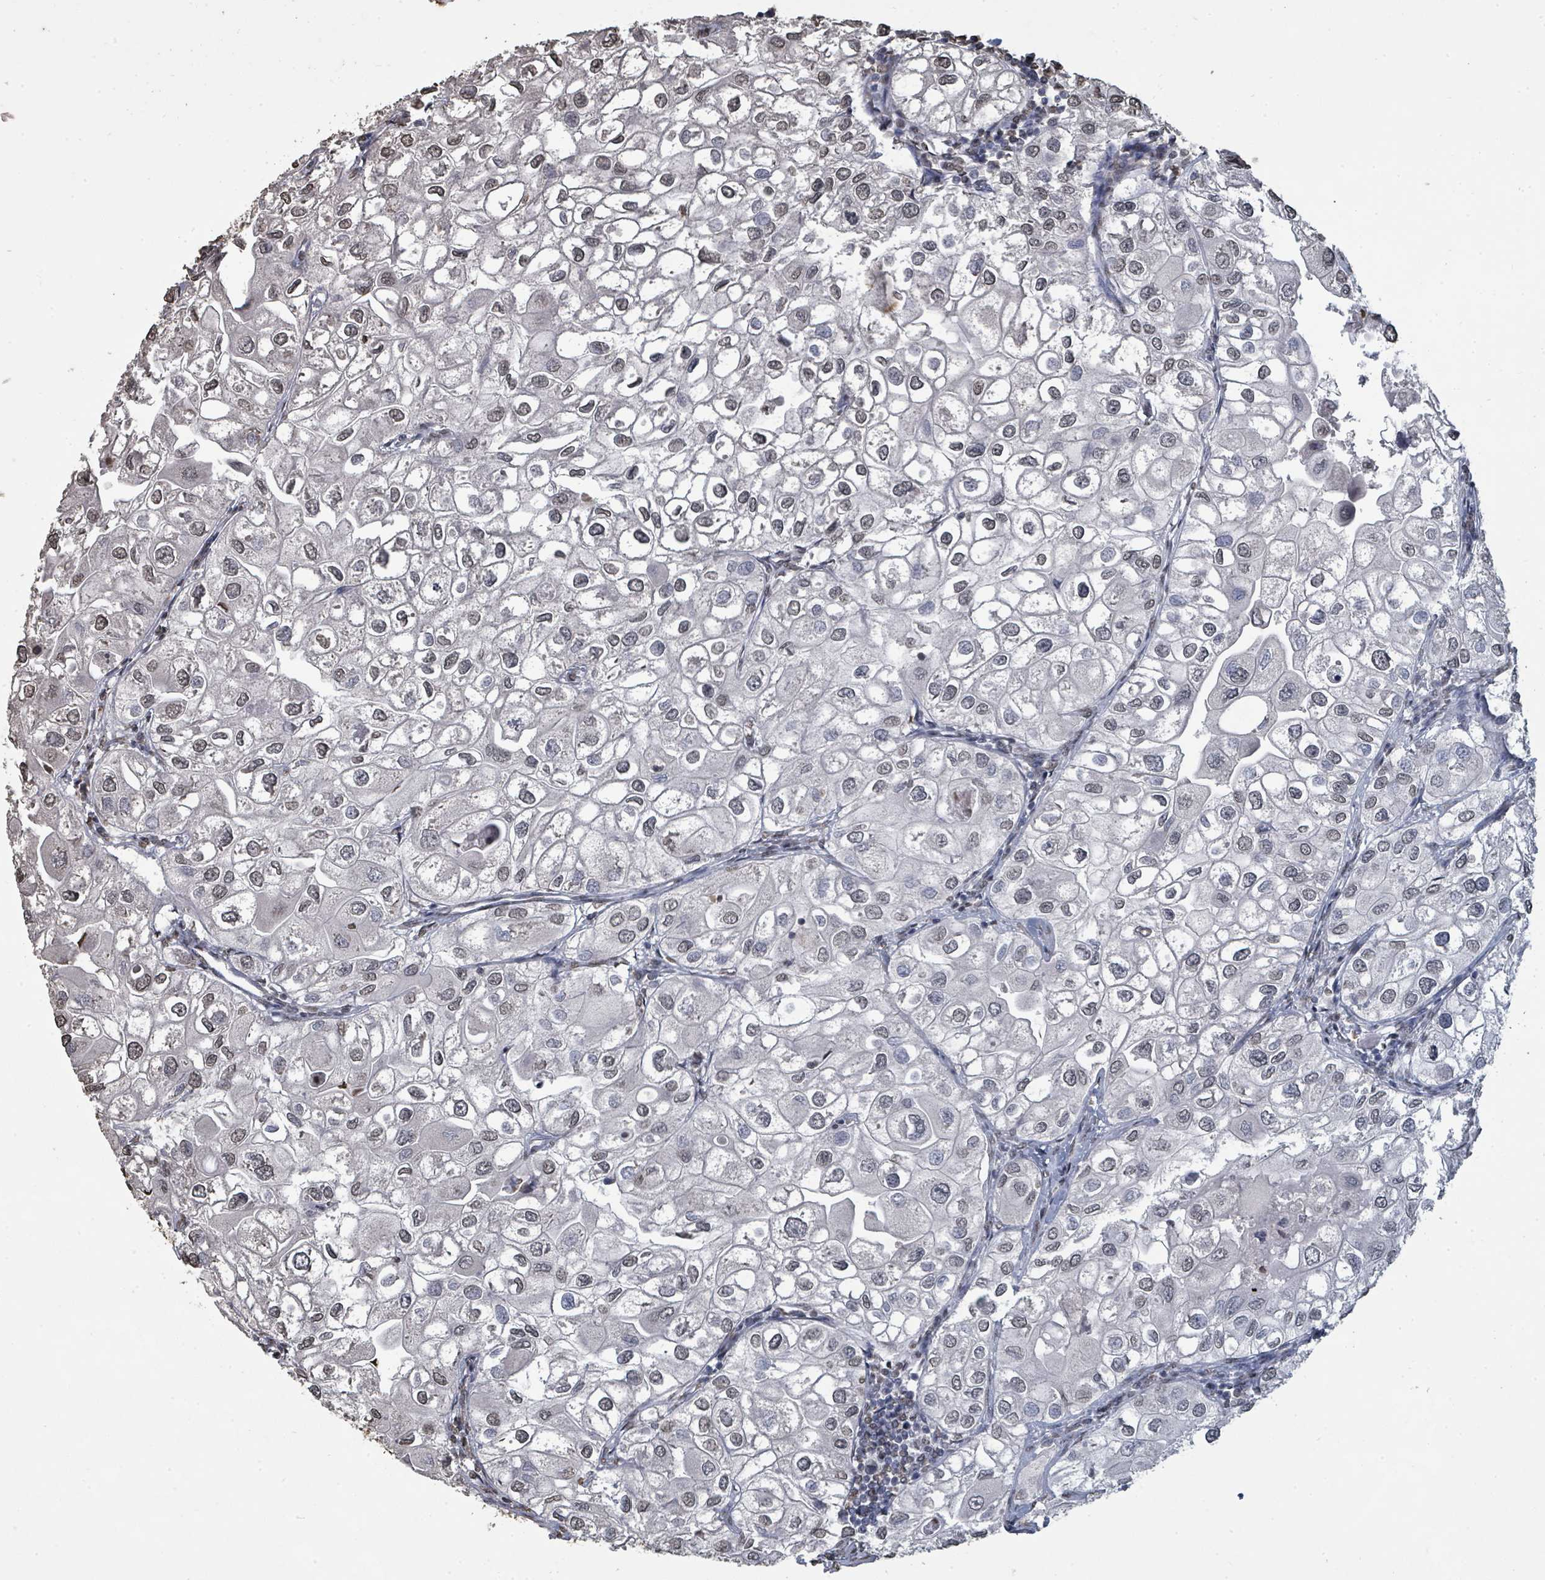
{"staining": {"intensity": "moderate", "quantity": "<25%", "location": "nuclear"}, "tissue": "urothelial cancer", "cell_type": "Tumor cells", "image_type": "cancer", "snomed": [{"axis": "morphology", "description": "Urothelial carcinoma, High grade"}, {"axis": "topography", "description": "Urinary bladder"}], "caption": "Moderate nuclear protein staining is identified in about <25% of tumor cells in urothelial carcinoma (high-grade). (Stains: DAB in brown, nuclei in blue, Microscopy: brightfield microscopy at high magnification).", "gene": "MRPS12", "patient": {"sex": "male", "age": 64}}